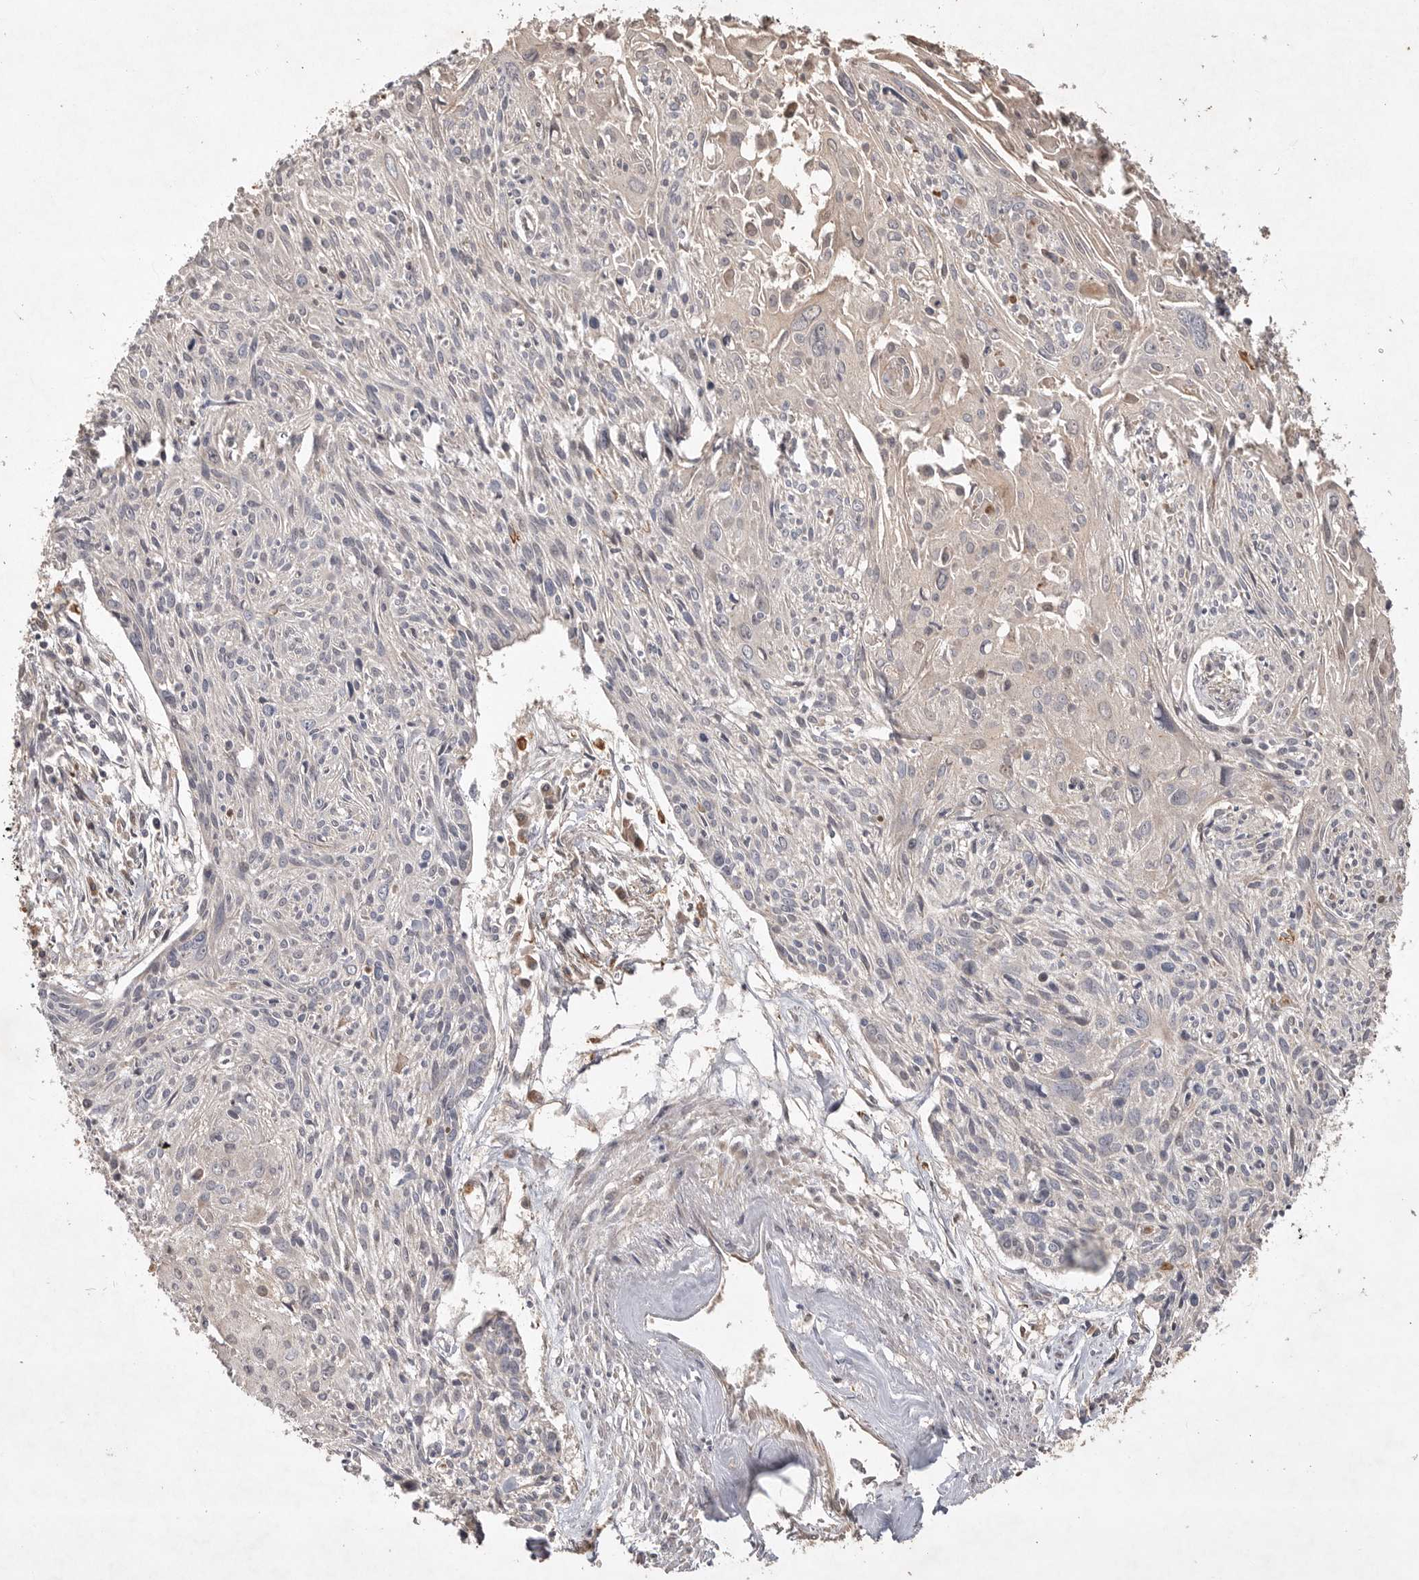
{"staining": {"intensity": "negative", "quantity": "none", "location": "none"}, "tissue": "cervical cancer", "cell_type": "Tumor cells", "image_type": "cancer", "snomed": [{"axis": "morphology", "description": "Squamous cell carcinoma, NOS"}, {"axis": "topography", "description": "Cervix"}], "caption": "A micrograph of human cervical cancer is negative for staining in tumor cells.", "gene": "VN1R4", "patient": {"sex": "female", "age": 51}}